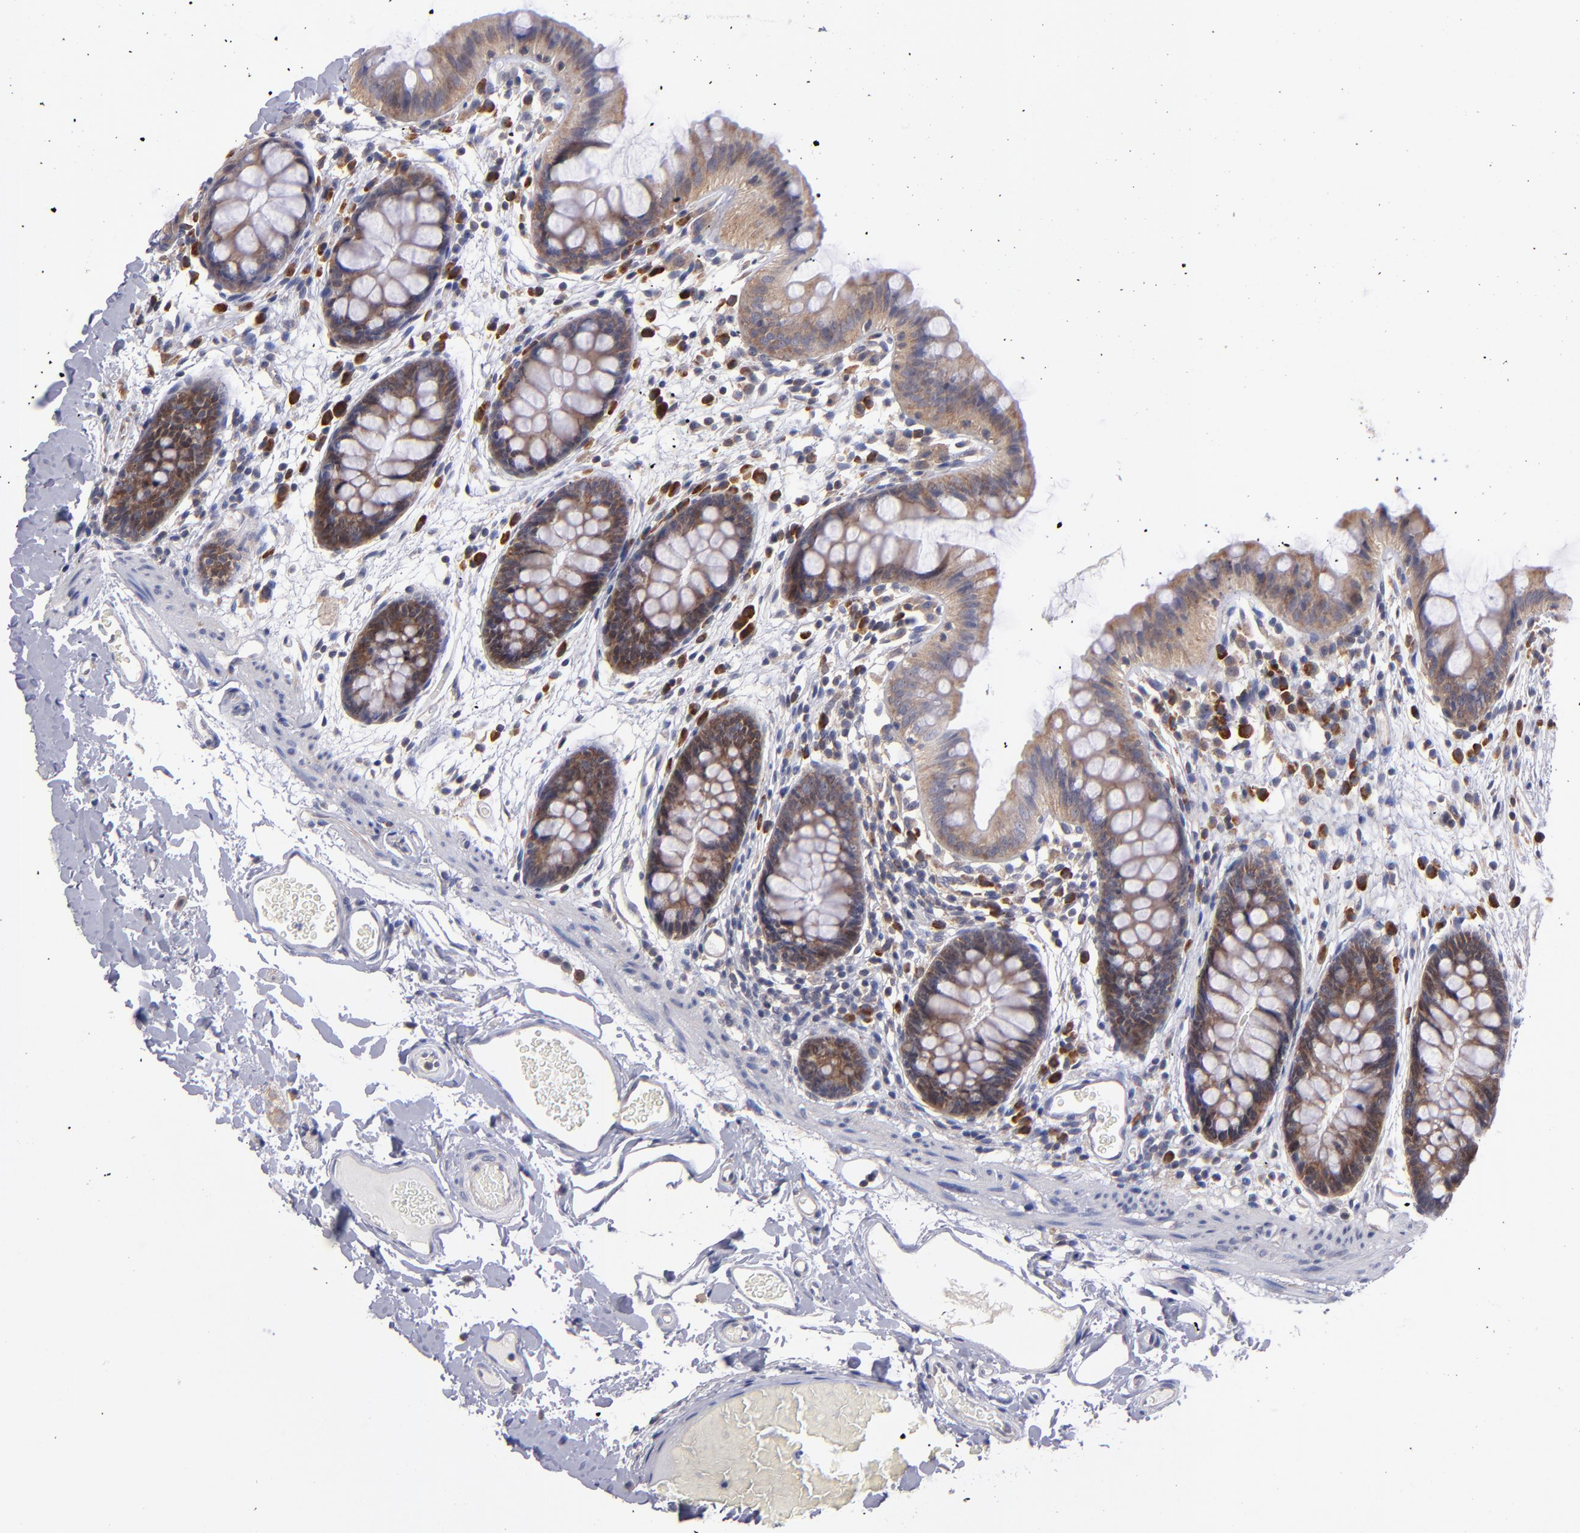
{"staining": {"intensity": "negative", "quantity": "none", "location": "none"}, "tissue": "colon", "cell_type": "Endothelial cells", "image_type": "normal", "snomed": [{"axis": "morphology", "description": "Normal tissue, NOS"}, {"axis": "topography", "description": "Smooth muscle"}, {"axis": "topography", "description": "Colon"}], "caption": "This is an IHC micrograph of unremarkable colon. There is no positivity in endothelial cells.", "gene": "EIF3L", "patient": {"sex": "male", "age": 67}}